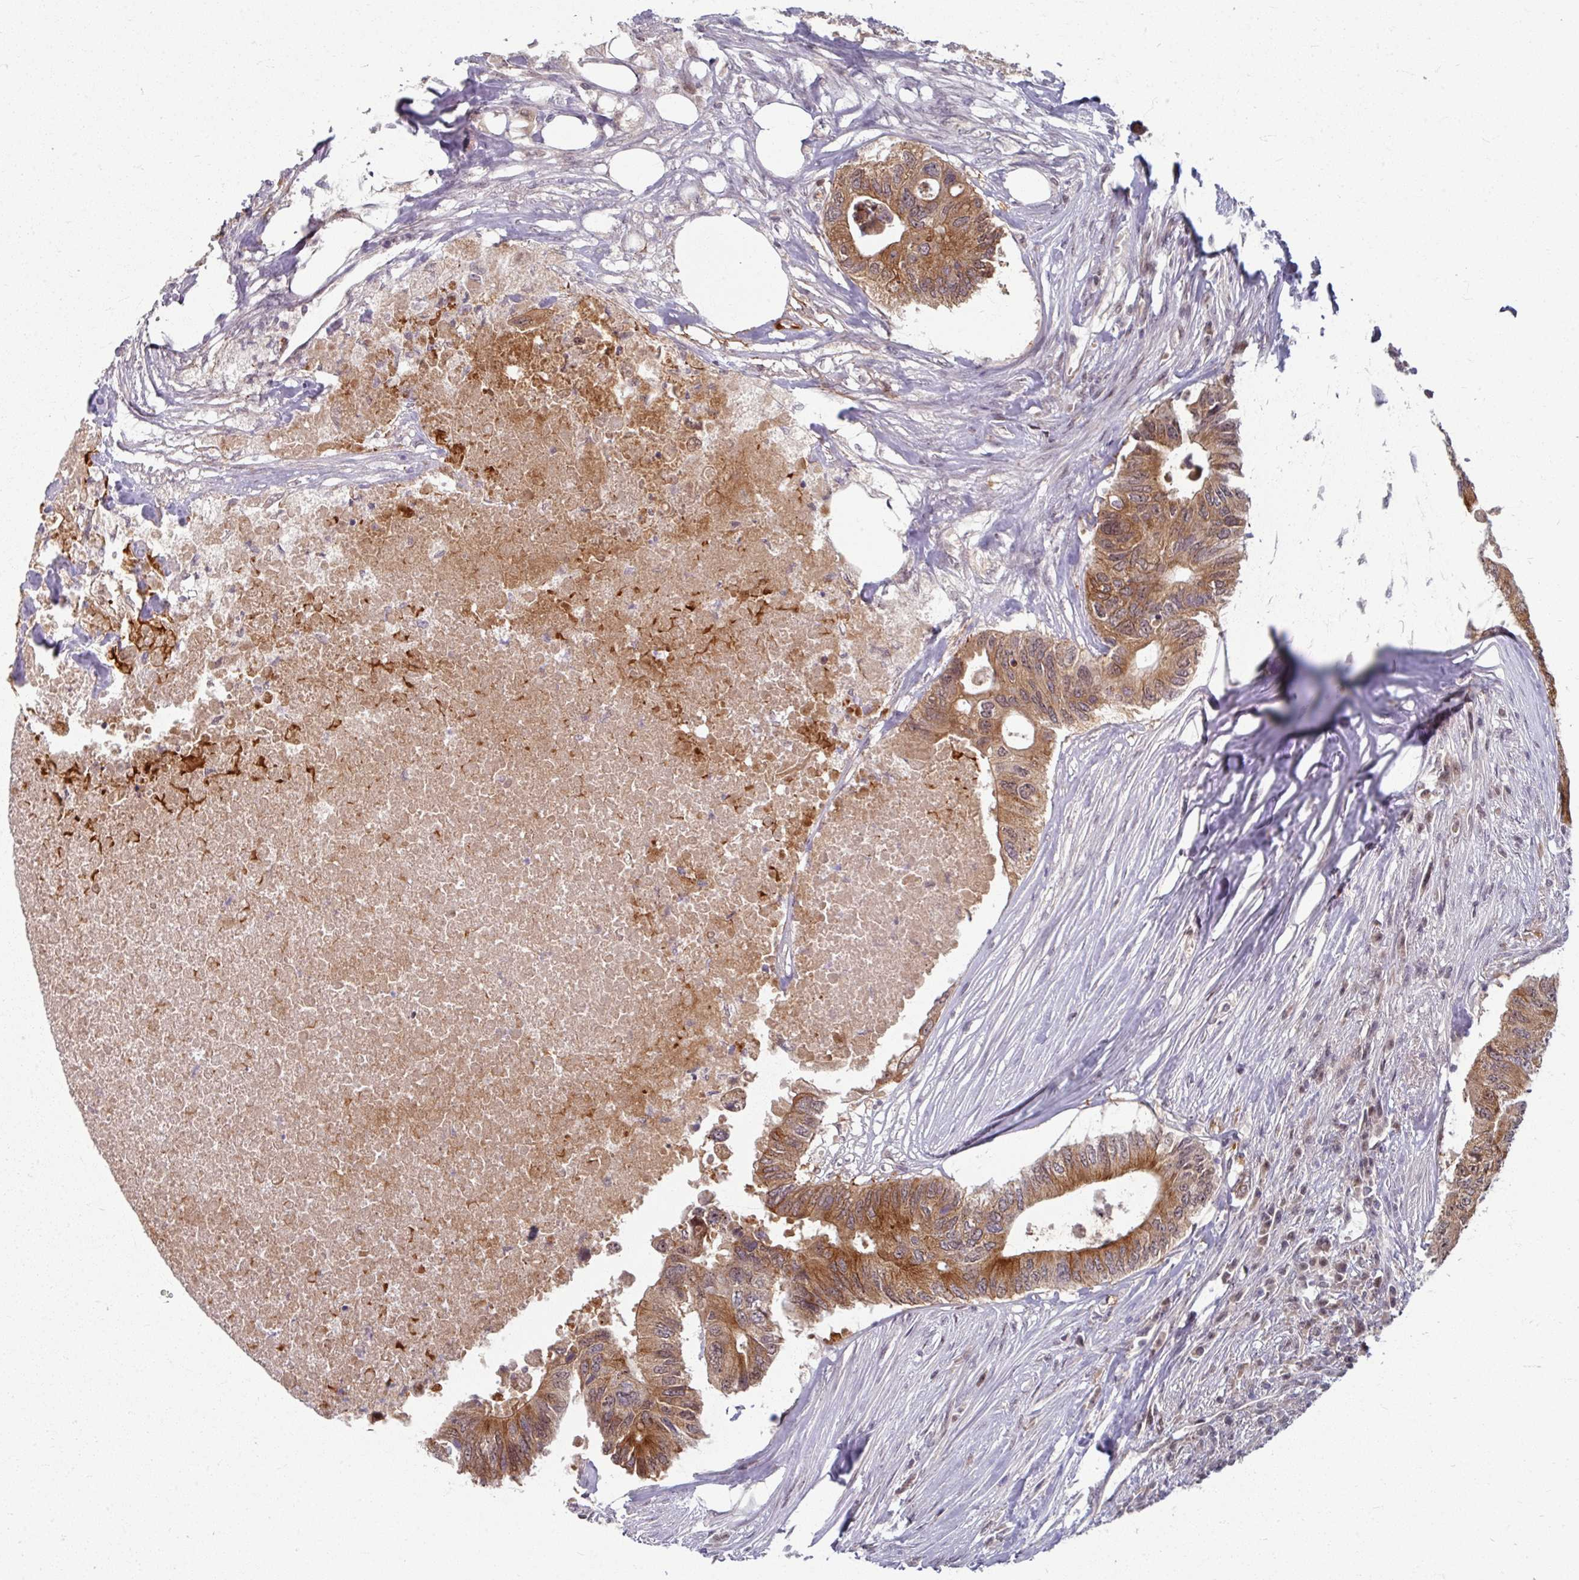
{"staining": {"intensity": "moderate", "quantity": ">75%", "location": "cytoplasmic/membranous"}, "tissue": "colorectal cancer", "cell_type": "Tumor cells", "image_type": "cancer", "snomed": [{"axis": "morphology", "description": "Adenocarcinoma, NOS"}, {"axis": "topography", "description": "Colon"}], "caption": "Colorectal cancer tissue exhibits moderate cytoplasmic/membranous expression in about >75% of tumor cells, visualized by immunohistochemistry.", "gene": "KLC3", "patient": {"sex": "male", "age": 71}}